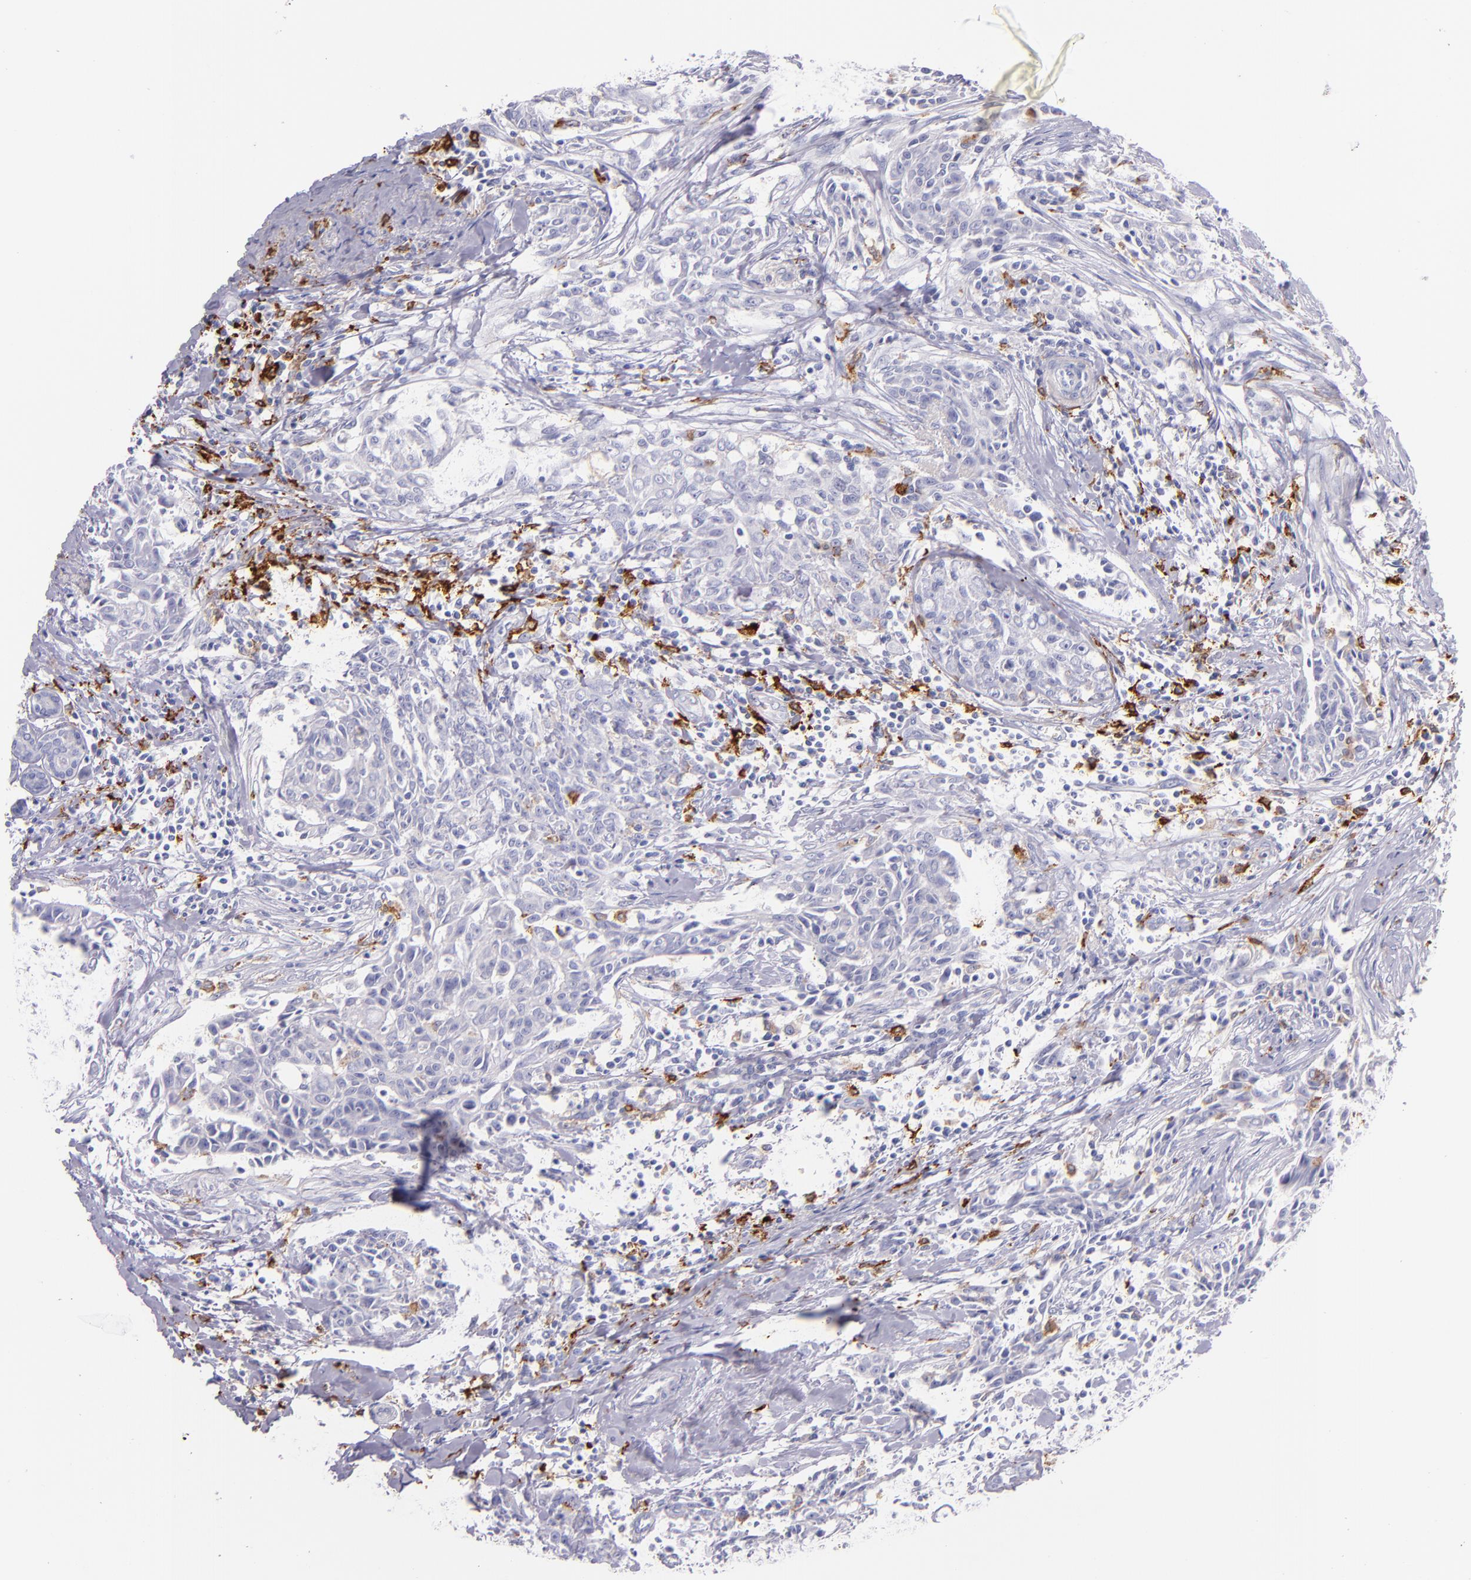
{"staining": {"intensity": "negative", "quantity": "none", "location": "none"}, "tissue": "breast cancer", "cell_type": "Tumor cells", "image_type": "cancer", "snomed": [{"axis": "morphology", "description": "Duct carcinoma"}, {"axis": "topography", "description": "Breast"}], "caption": "A high-resolution image shows immunohistochemistry staining of breast infiltrating ductal carcinoma, which shows no significant expression in tumor cells. The staining was performed using DAB (3,3'-diaminobenzidine) to visualize the protein expression in brown, while the nuclei were stained in blue with hematoxylin (Magnification: 20x).", "gene": "CD163", "patient": {"sex": "female", "age": 50}}